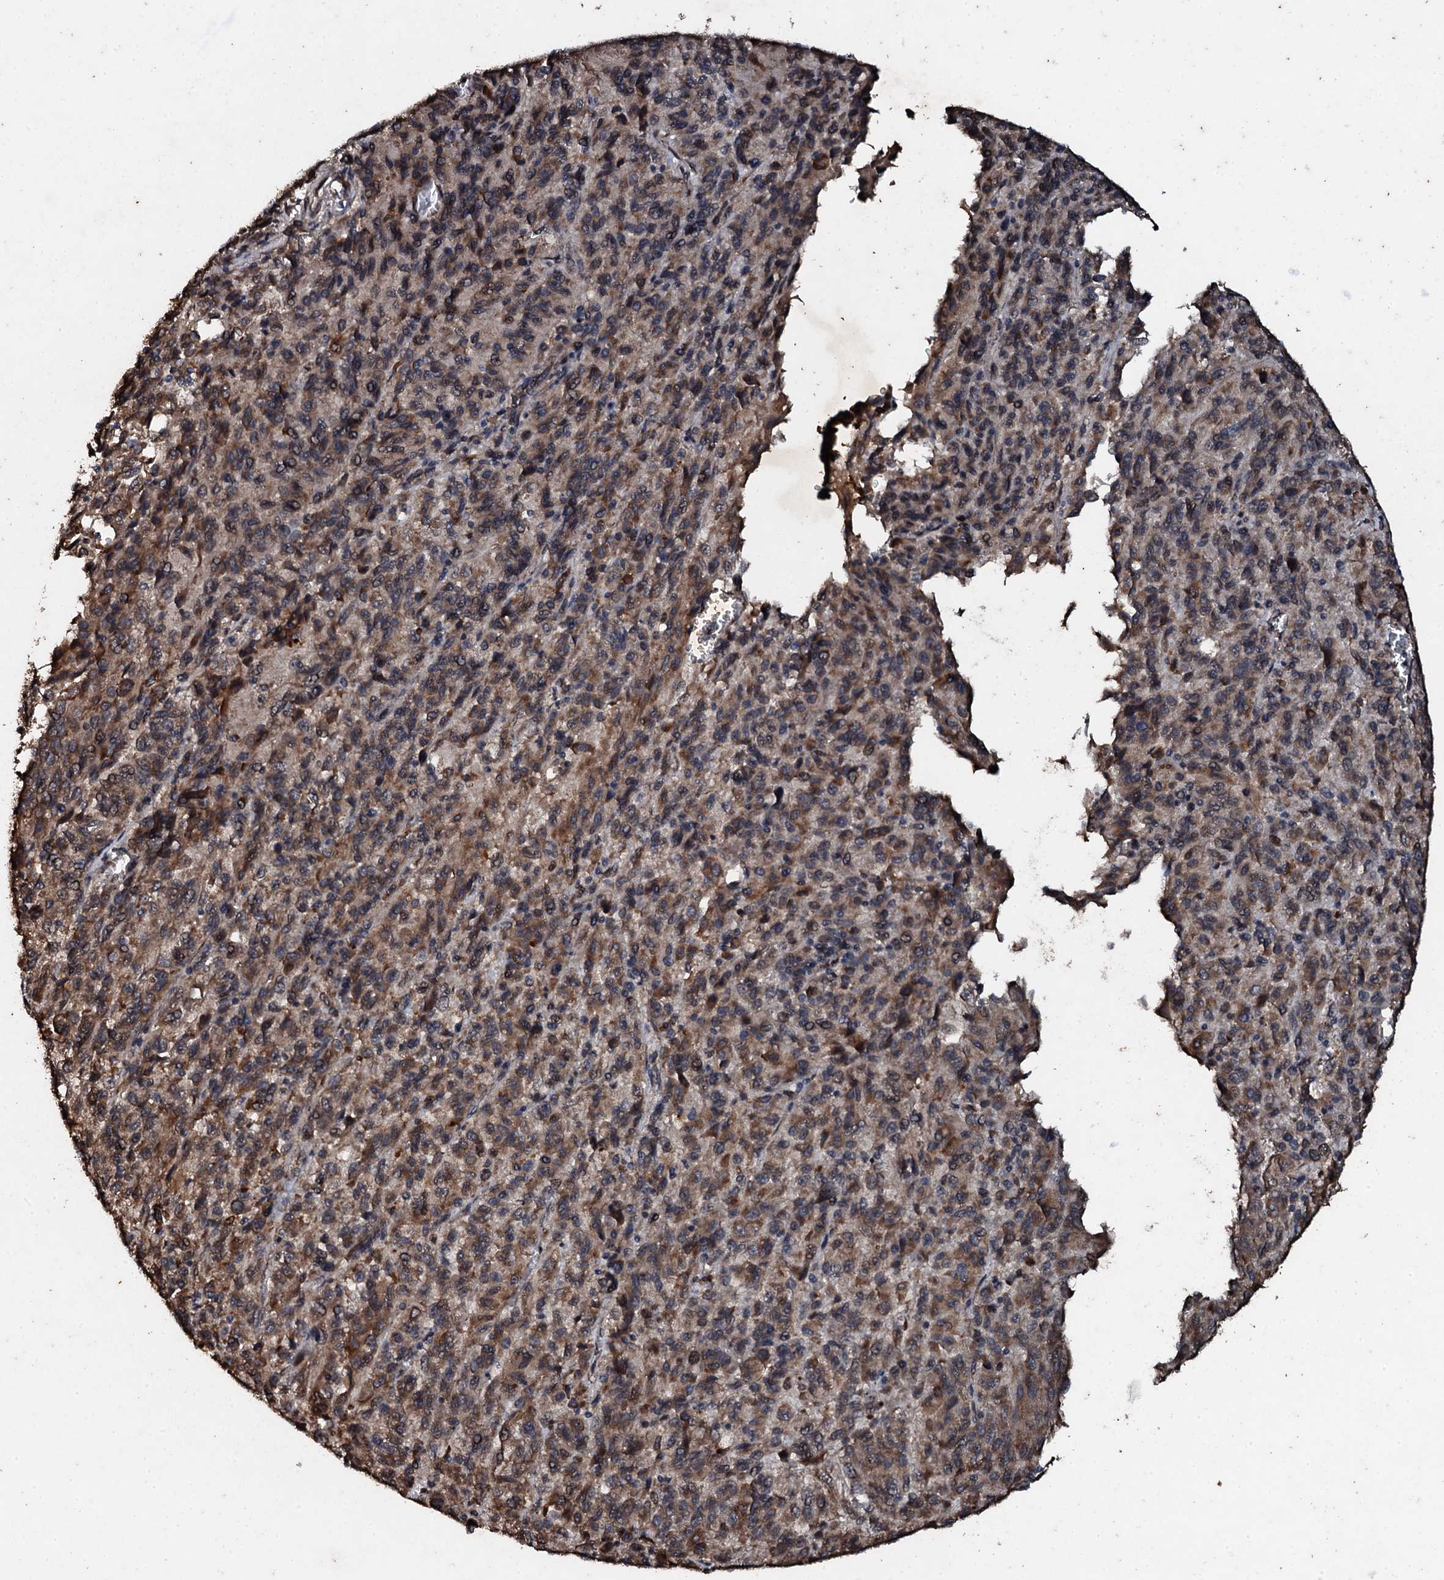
{"staining": {"intensity": "moderate", "quantity": ">75%", "location": "cytoplasmic/membranous,nuclear"}, "tissue": "melanoma", "cell_type": "Tumor cells", "image_type": "cancer", "snomed": [{"axis": "morphology", "description": "Malignant melanoma, Metastatic site"}, {"axis": "topography", "description": "Lung"}], "caption": "A histopathology image of human malignant melanoma (metastatic site) stained for a protein demonstrates moderate cytoplasmic/membranous and nuclear brown staining in tumor cells. (brown staining indicates protein expression, while blue staining denotes nuclei).", "gene": "ADAMTS10", "patient": {"sex": "male", "age": 64}}